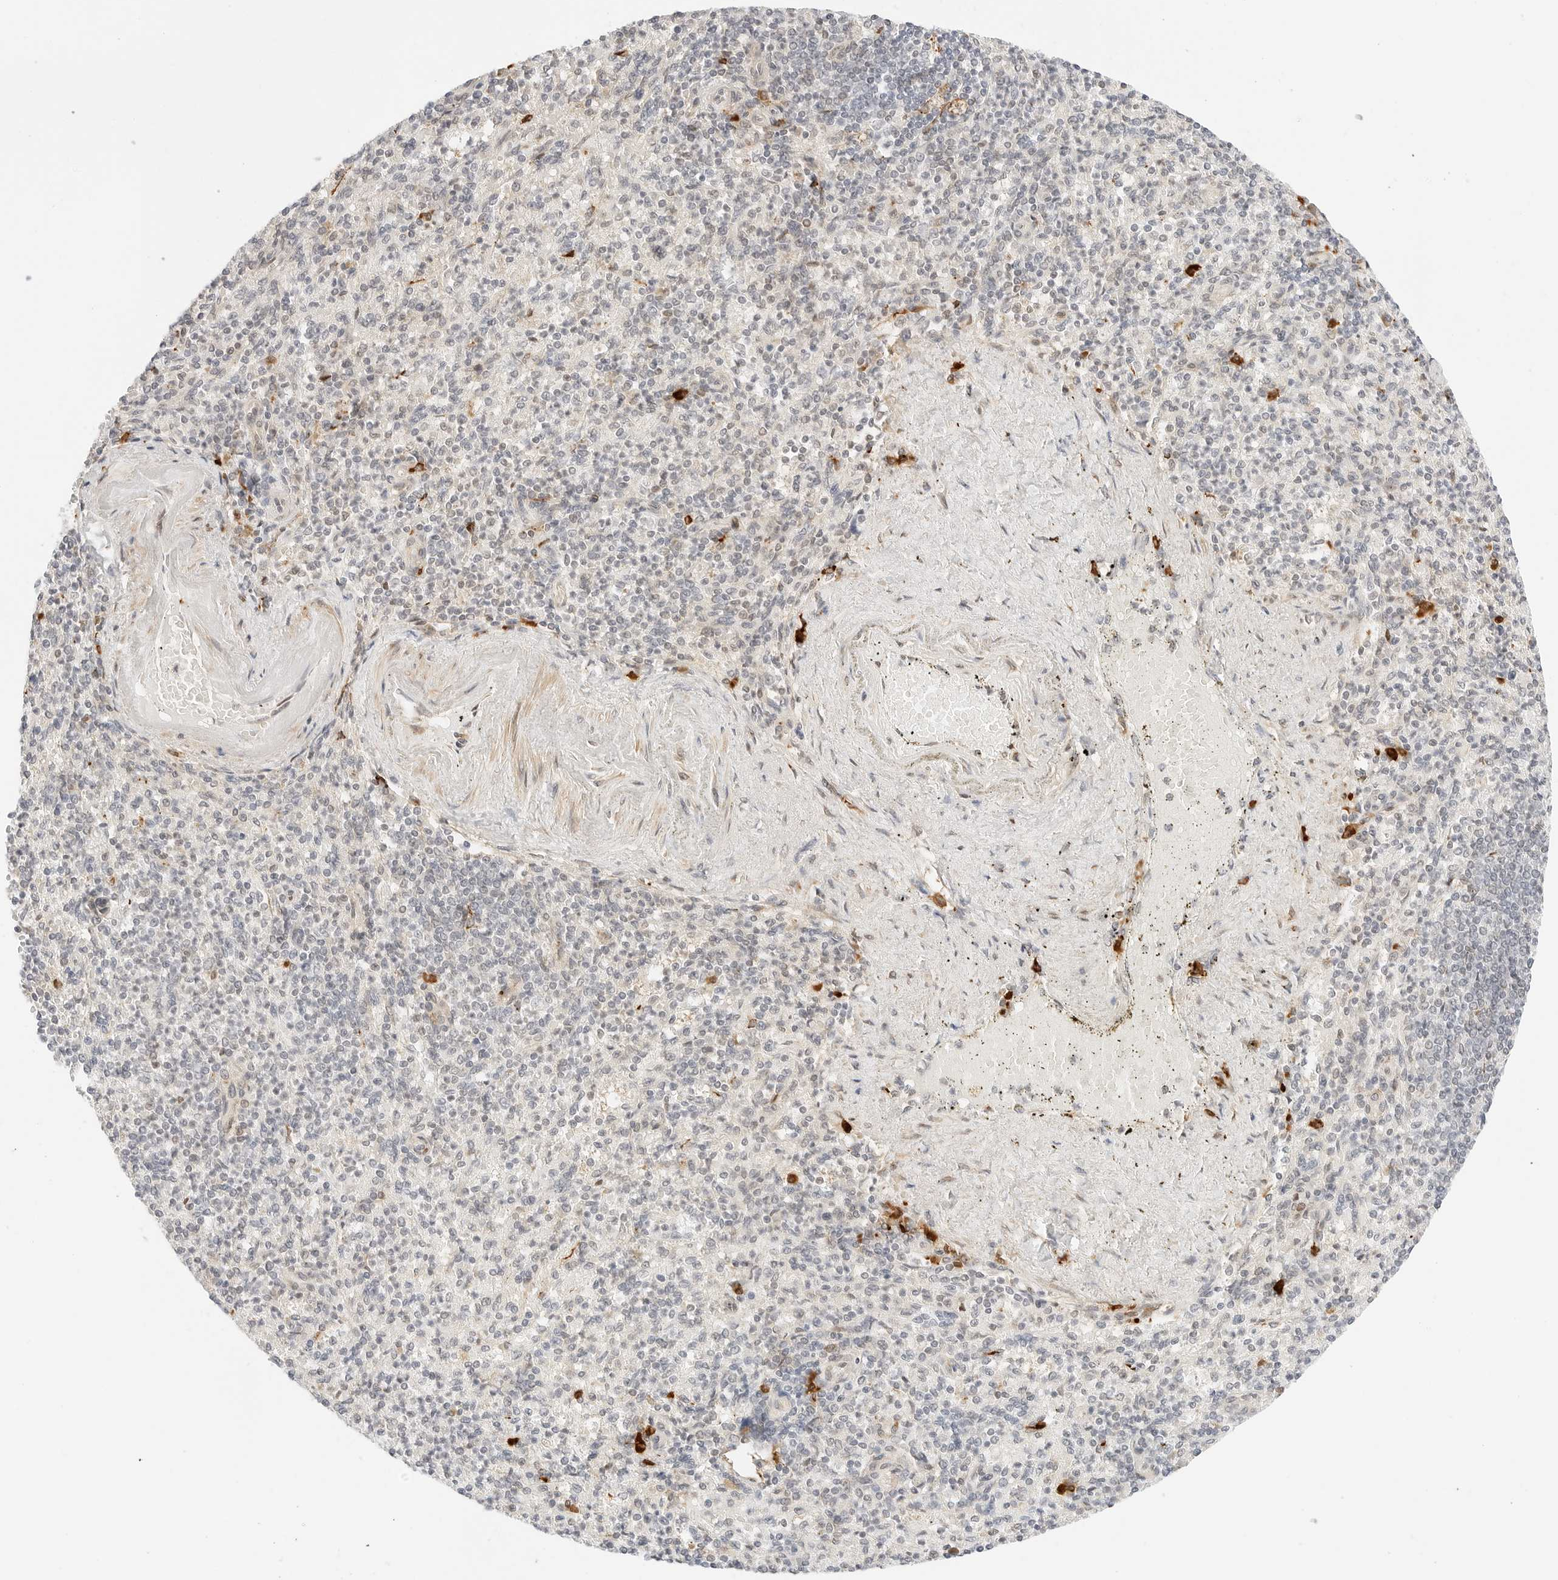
{"staining": {"intensity": "negative", "quantity": "none", "location": "none"}, "tissue": "spleen", "cell_type": "Cells in red pulp", "image_type": "normal", "snomed": [{"axis": "morphology", "description": "Normal tissue, NOS"}, {"axis": "topography", "description": "Spleen"}], "caption": "Immunohistochemistry of normal spleen exhibits no expression in cells in red pulp.", "gene": "TEKT2", "patient": {"sex": "female", "age": 74}}